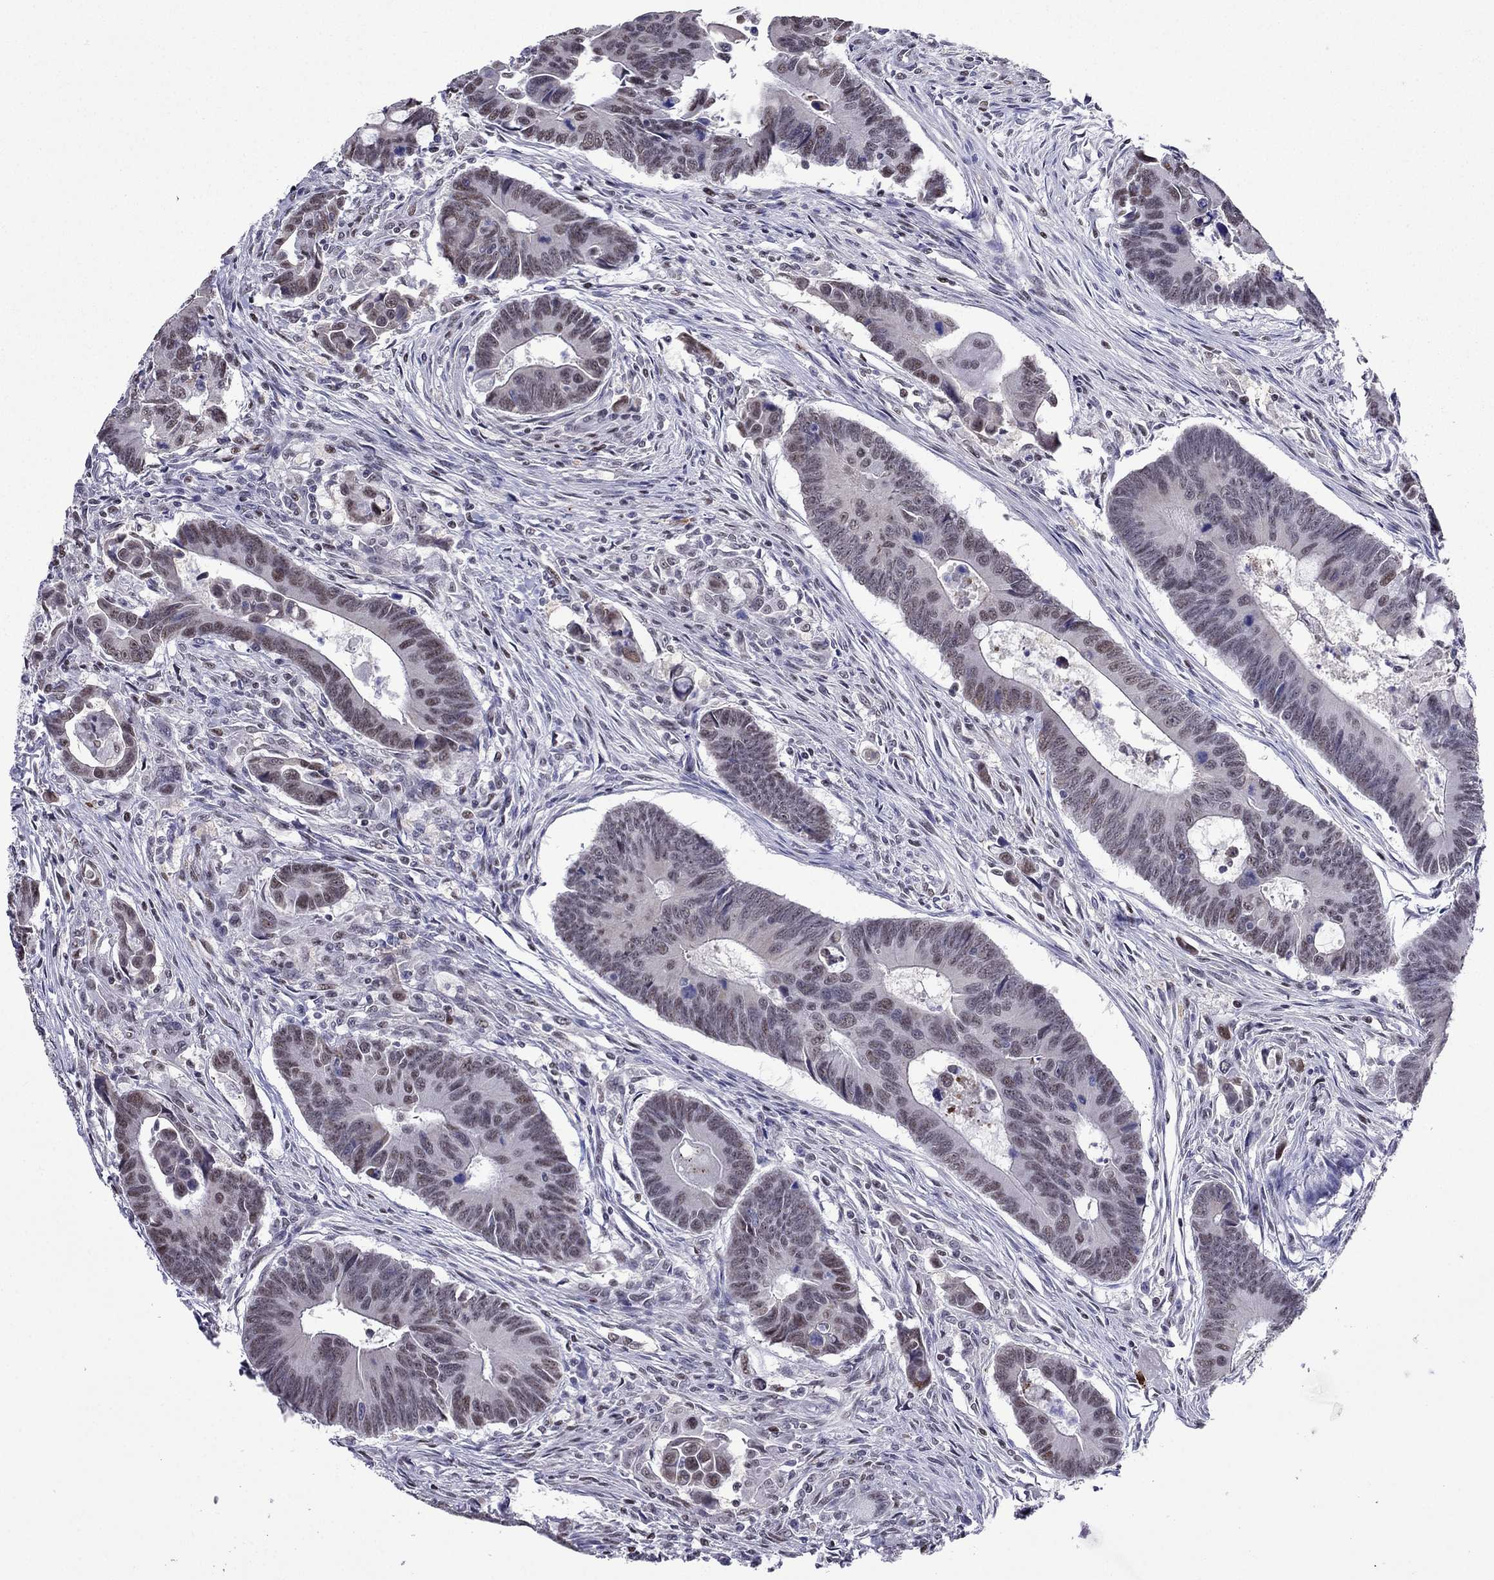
{"staining": {"intensity": "weak", "quantity": "25%-75%", "location": "nuclear"}, "tissue": "colorectal cancer", "cell_type": "Tumor cells", "image_type": "cancer", "snomed": [{"axis": "morphology", "description": "Adenocarcinoma, NOS"}, {"axis": "topography", "description": "Rectum"}], "caption": "Protein expression analysis of human colorectal cancer reveals weak nuclear staining in approximately 25%-75% of tumor cells.", "gene": "PPM1G", "patient": {"sex": "male", "age": 67}}